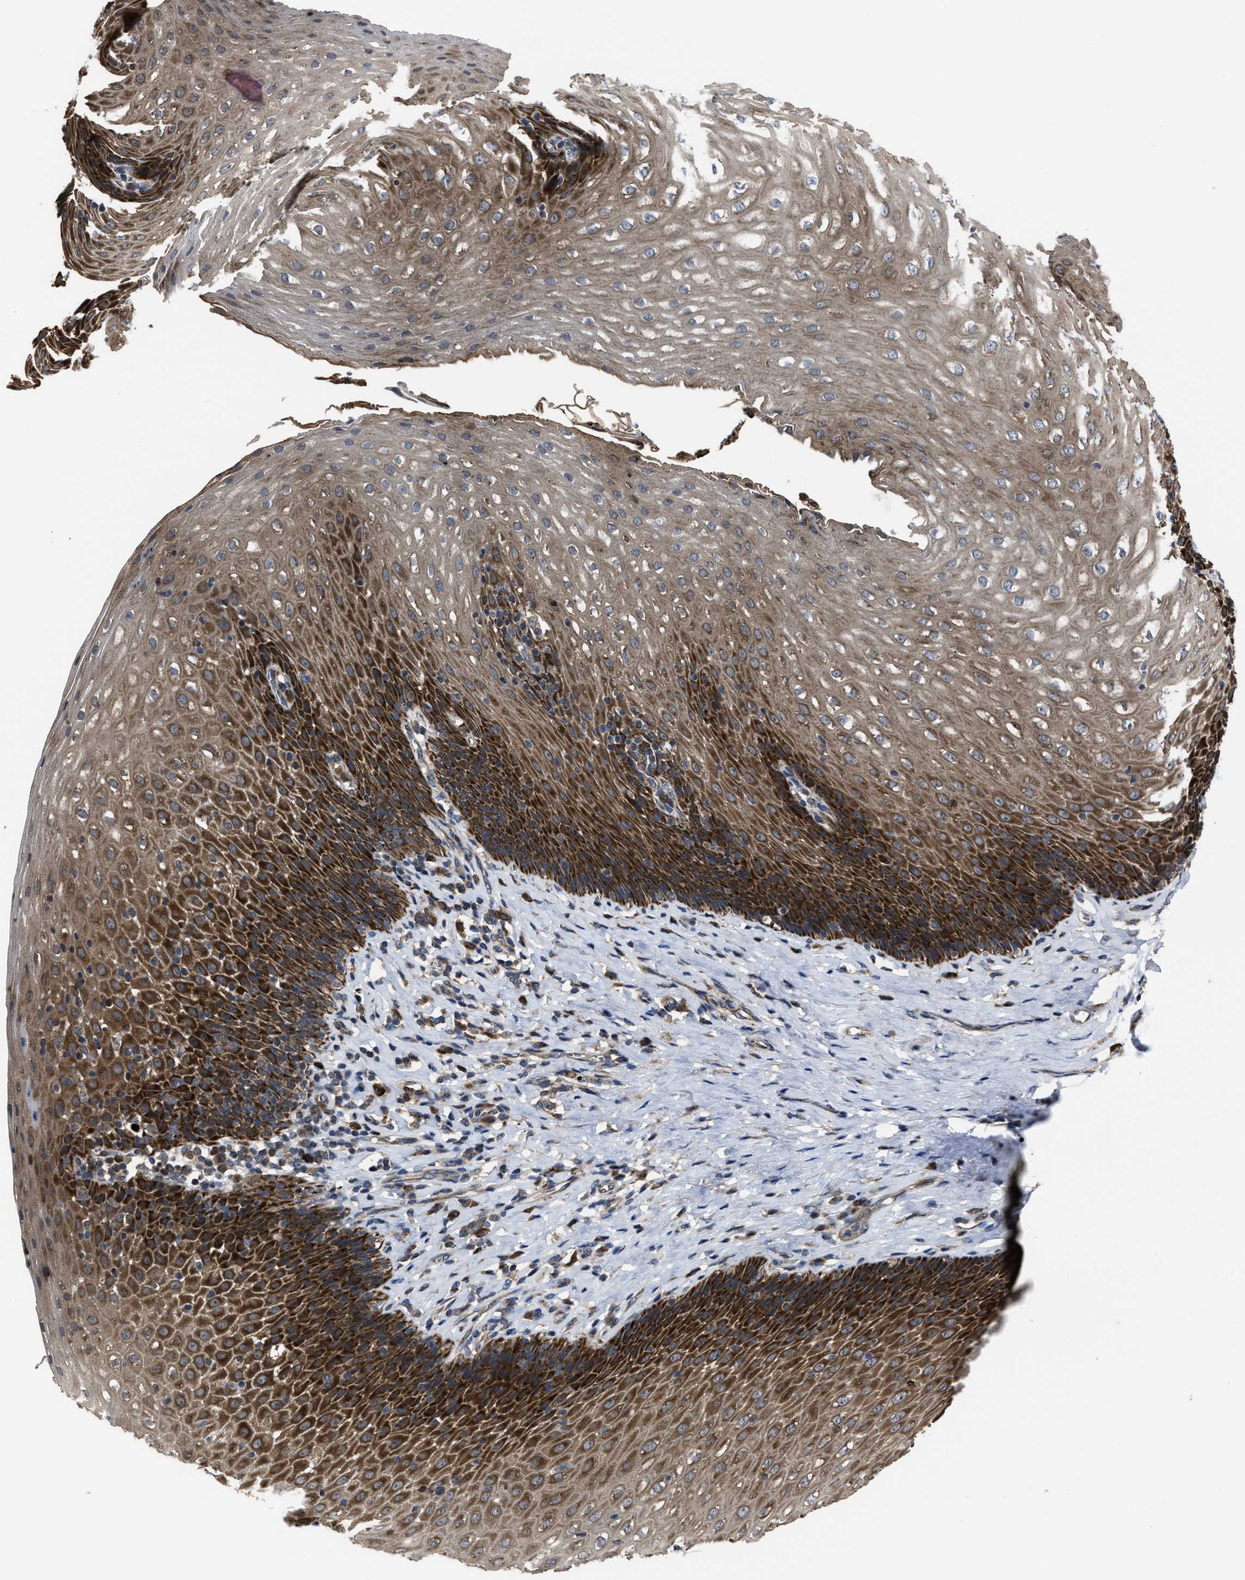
{"staining": {"intensity": "moderate", "quantity": ">75%", "location": "cytoplasmic/membranous"}, "tissue": "esophagus", "cell_type": "Squamous epithelial cells", "image_type": "normal", "snomed": [{"axis": "morphology", "description": "Normal tissue, NOS"}, {"axis": "topography", "description": "Esophagus"}], "caption": "Protein expression analysis of normal esophagus demonstrates moderate cytoplasmic/membranous staining in about >75% of squamous epithelial cells.", "gene": "PASK", "patient": {"sex": "female", "age": 61}}